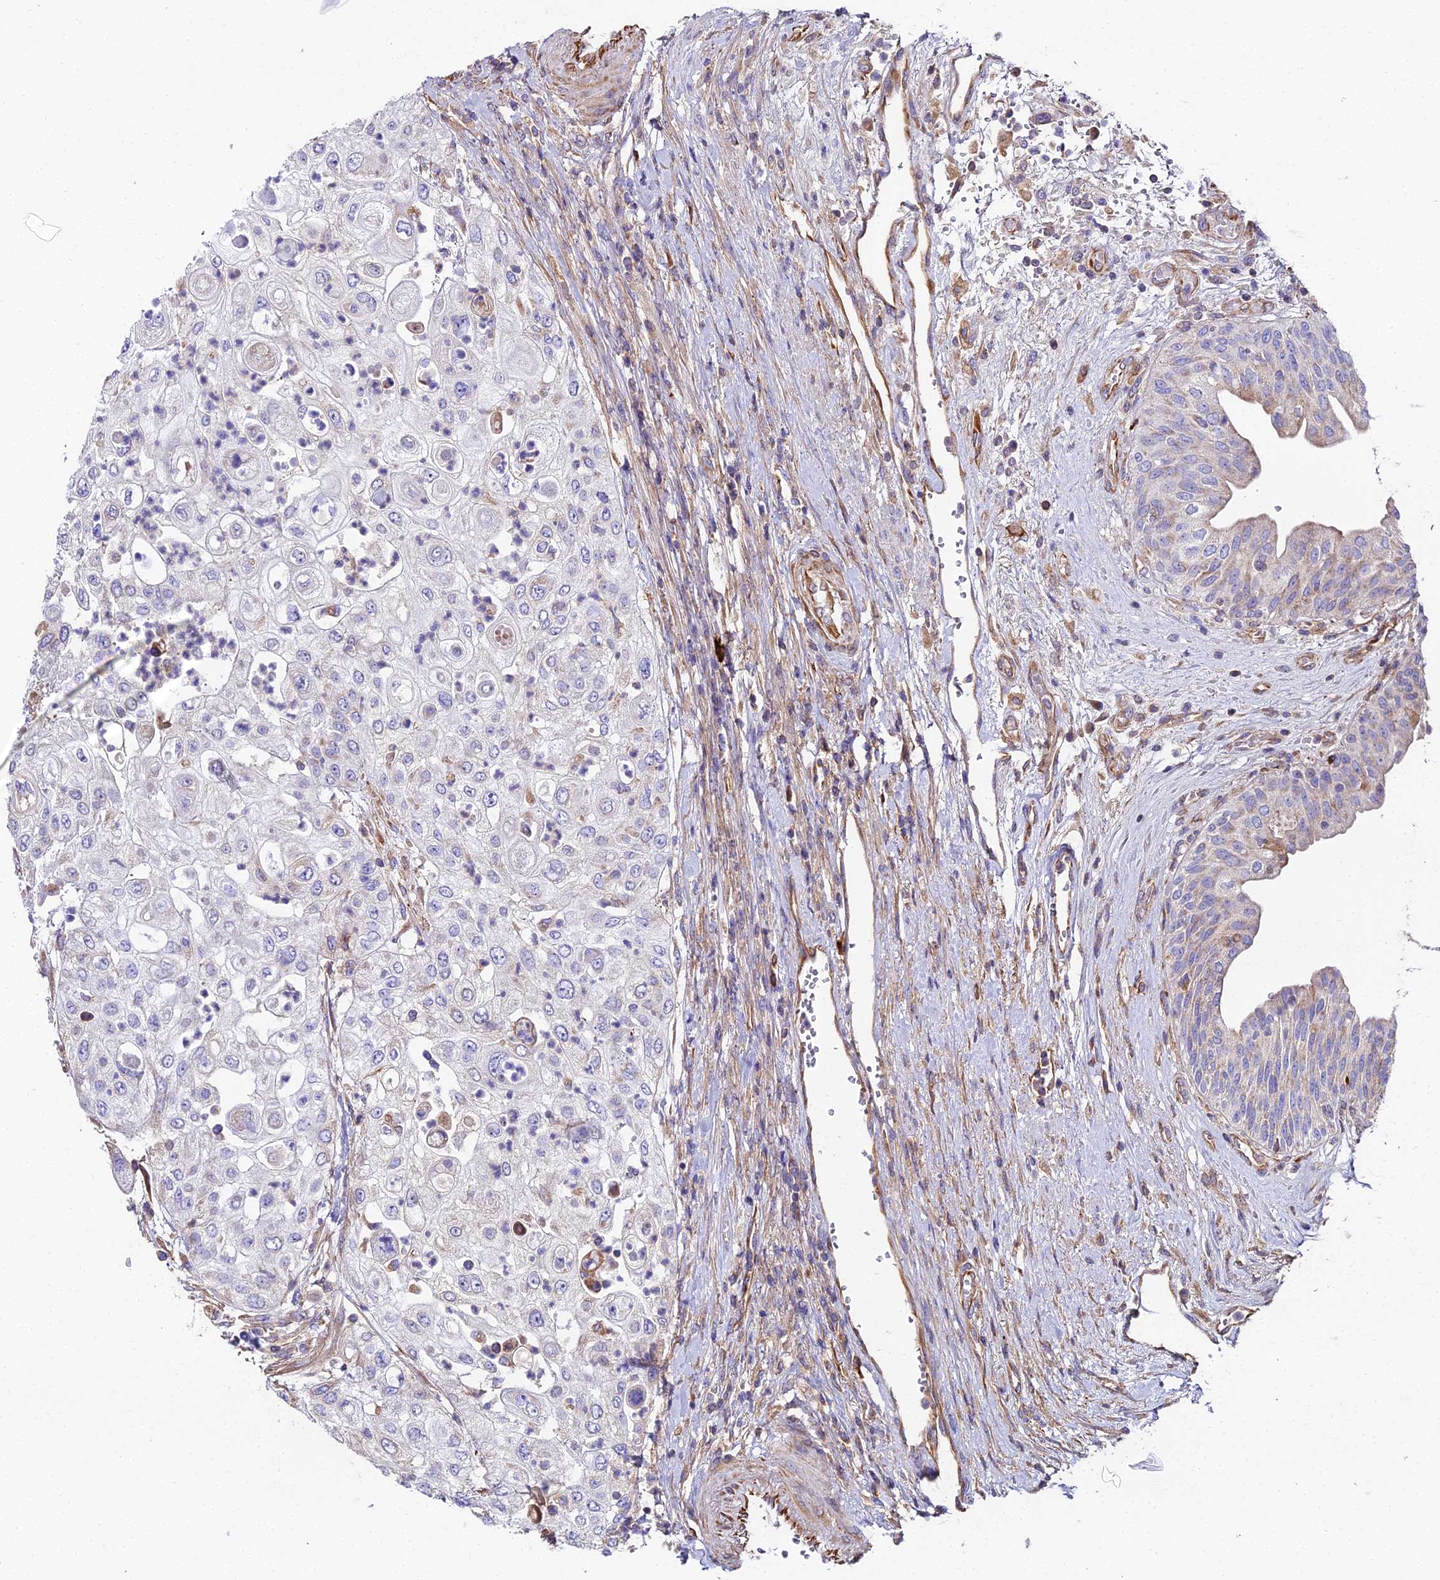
{"staining": {"intensity": "negative", "quantity": "none", "location": "none"}, "tissue": "urothelial cancer", "cell_type": "Tumor cells", "image_type": "cancer", "snomed": [{"axis": "morphology", "description": "Urothelial carcinoma, High grade"}, {"axis": "topography", "description": "Urinary bladder"}], "caption": "IHC image of high-grade urothelial carcinoma stained for a protein (brown), which displays no staining in tumor cells.", "gene": "BEX4", "patient": {"sex": "female", "age": 79}}